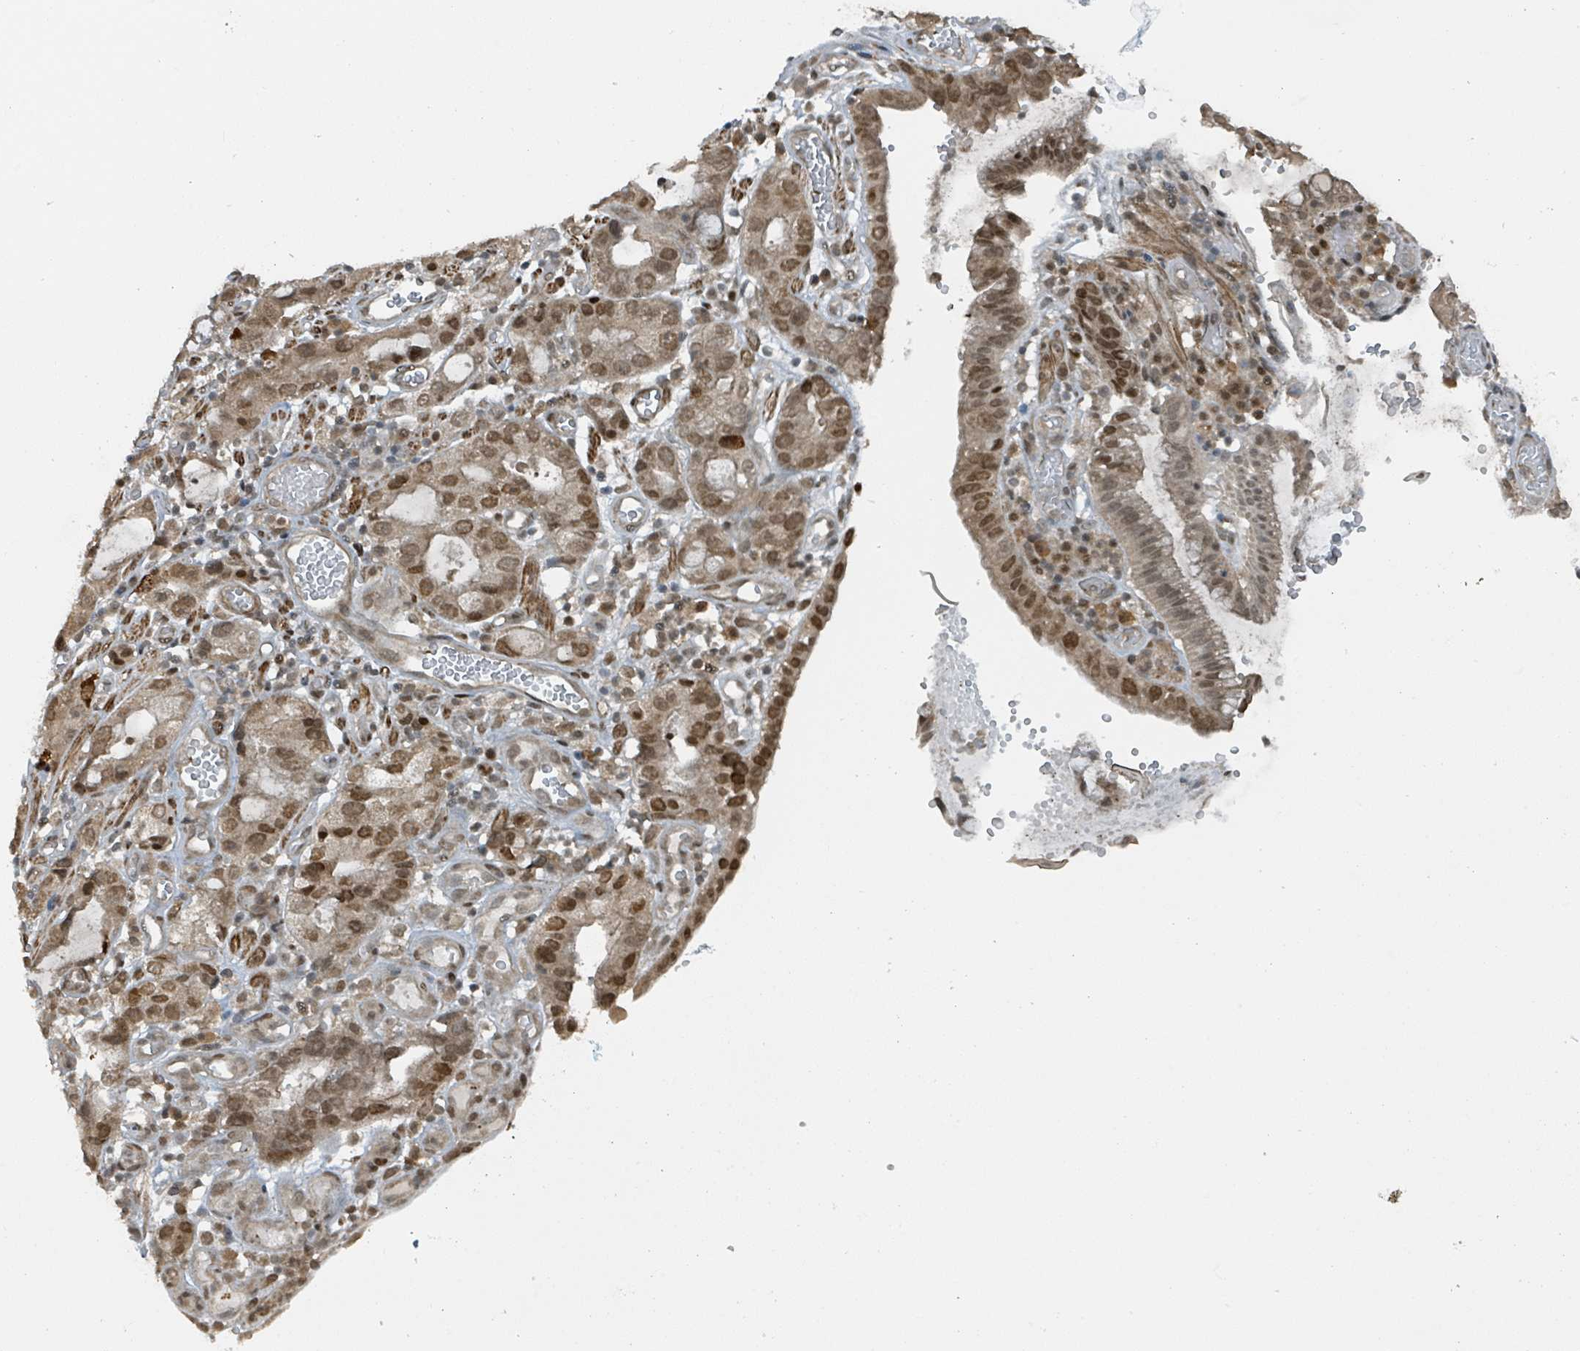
{"staining": {"intensity": "moderate", "quantity": ">75%", "location": "nuclear"}, "tissue": "stomach cancer", "cell_type": "Tumor cells", "image_type": "cancer", "snomed": [{"axis": "morphology", "description": "Adenocarcinoma, NOS"}, {"axis": "topography", "description": "Stomach"}], "caption": "Stomach cancer (adenocarcinoma) was stained to show a protein in brown. There is medium levels of moderate nuclear staining in approximately >75% of tumor cells.", "gene": "PHIP", "patient": {"sex": "male", "age": 55}}